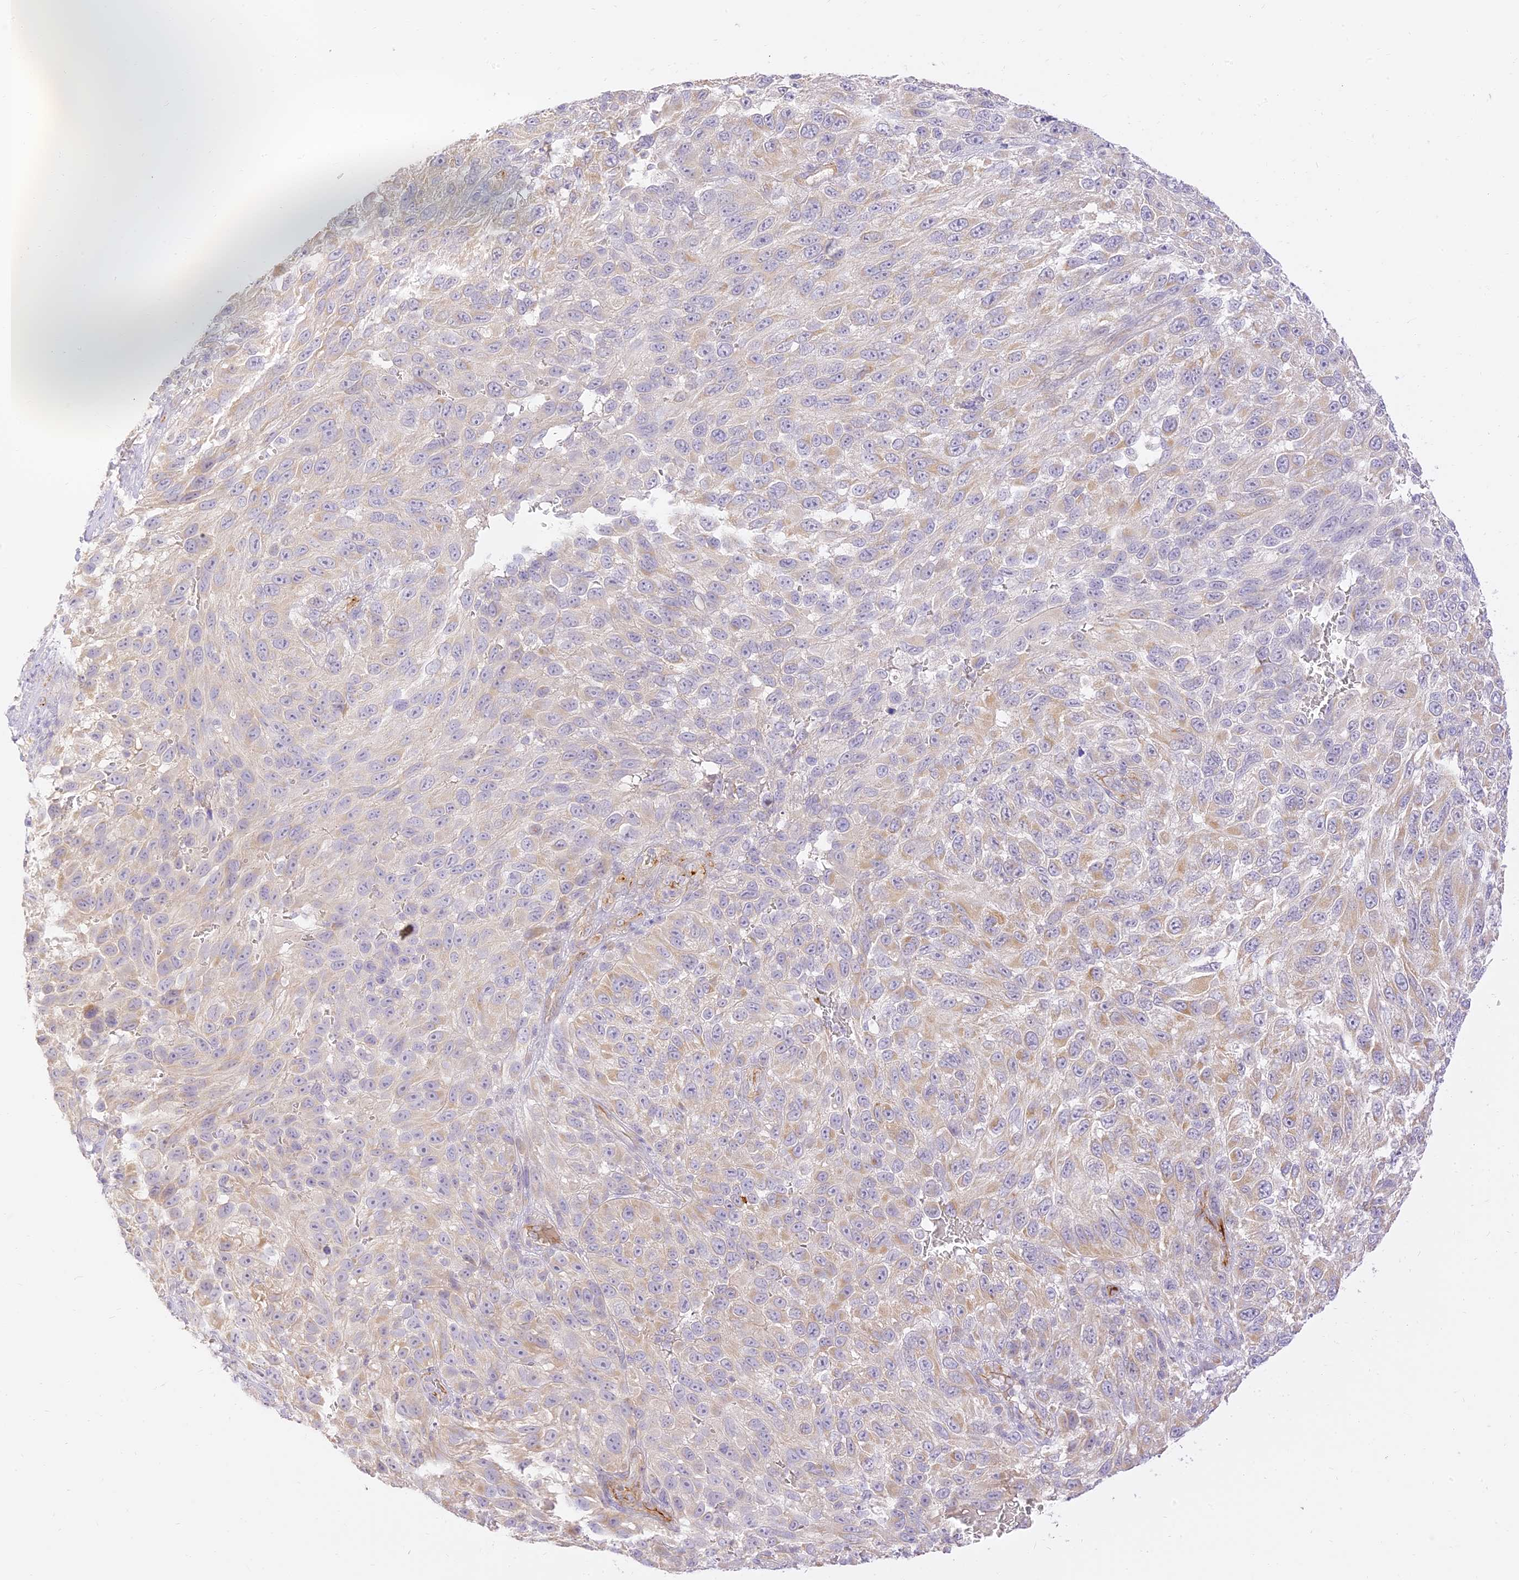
{"staining": {"intensity": "weak", "quantity": "<25%", "location": "cytoplasmic/membranous"}, "tissue": "melanoma", "cell_type": "Tumor cells", "image_type": "cancer", "snomed": [{"axis": "morphology", "description": "Malignant melanoma, NOS"}, {"axis": "topography", "description": "Skin"}], "caption": "Immunohistochemistry of human malignant melanoma demonstrates no expression in tumor cells.", "gene": "LRRC15", "patient": {"sex": "female", "age": 94}}